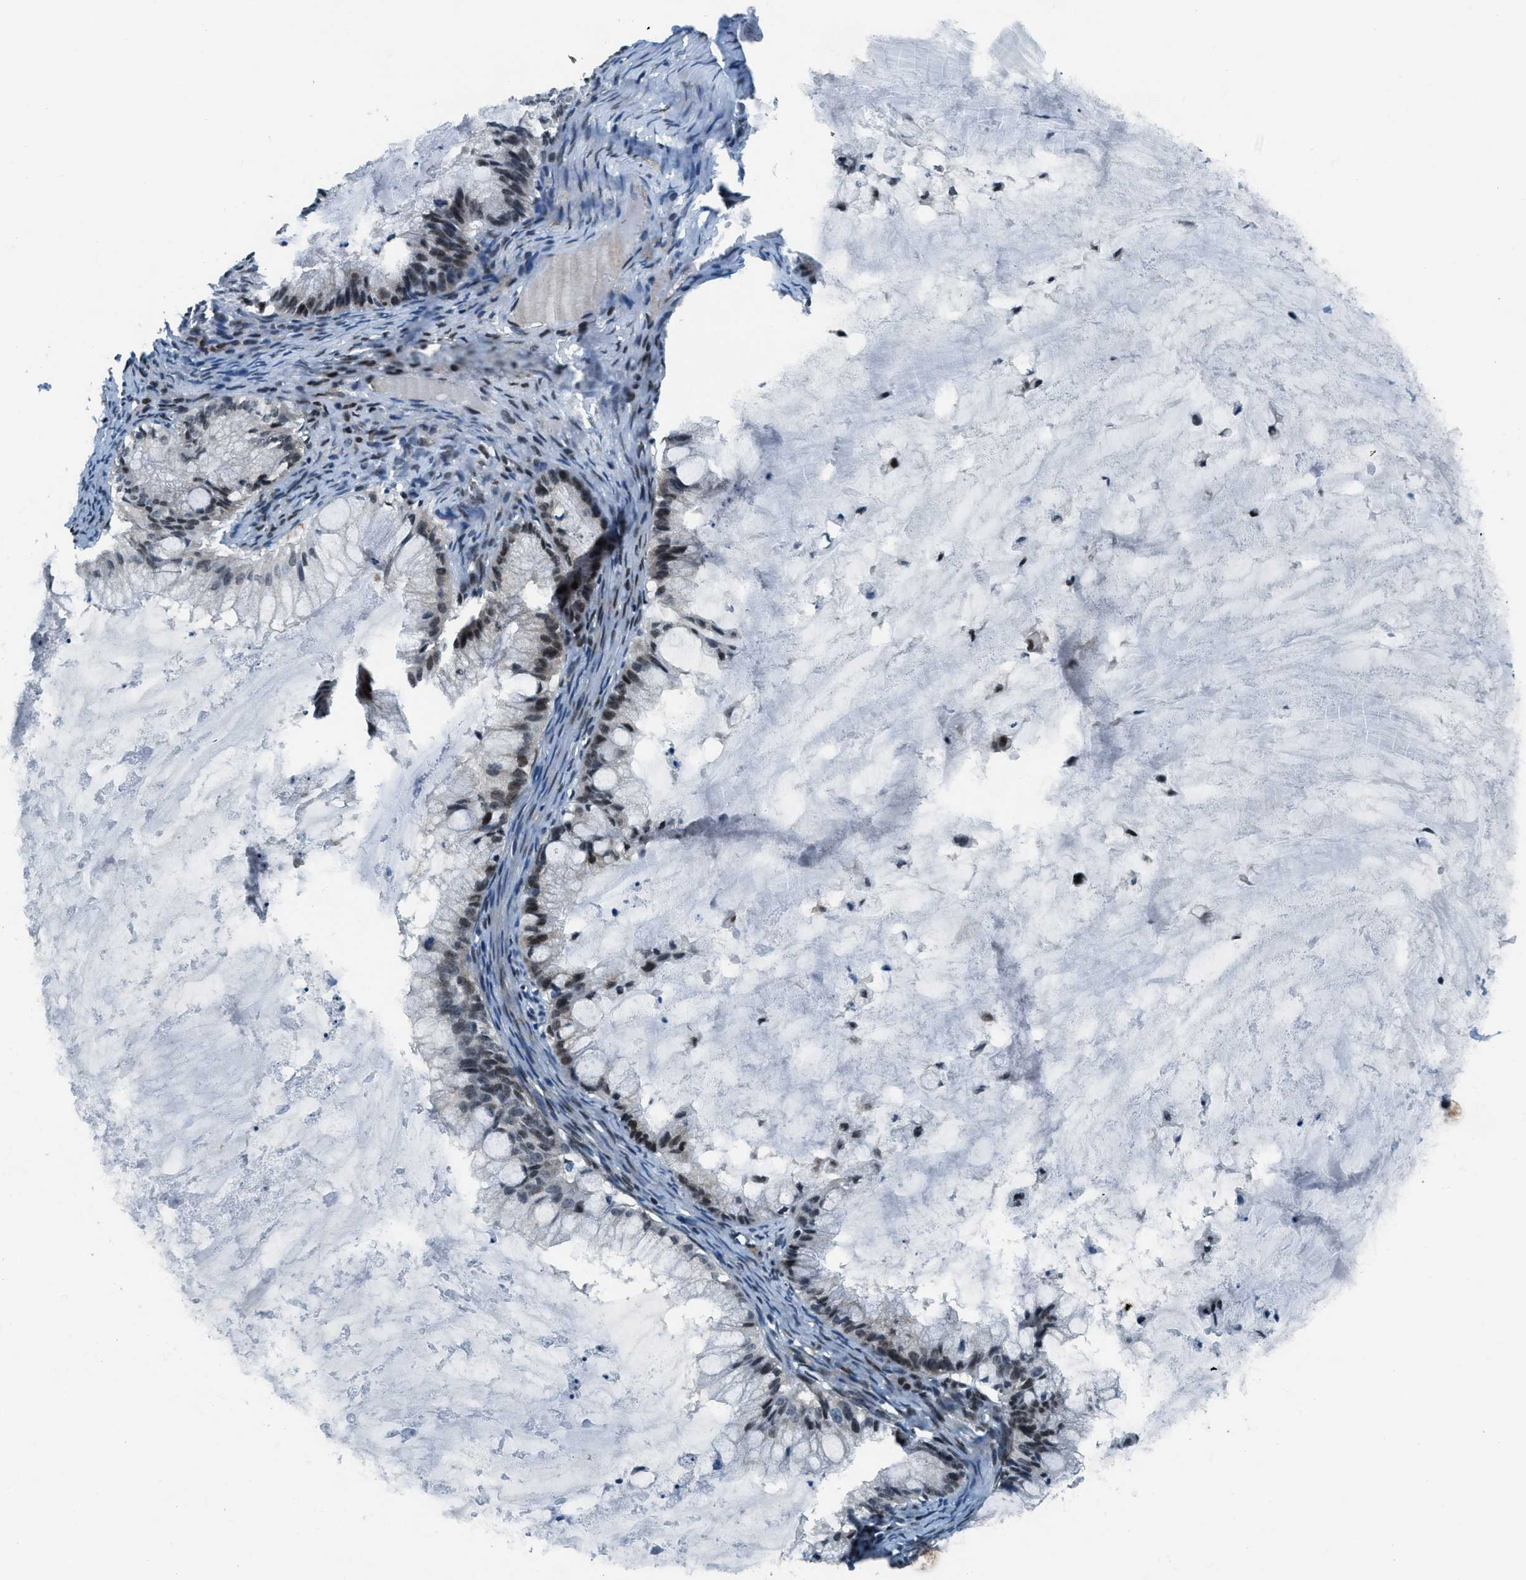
{"staining": {"intensity": "moderate", "quantity": "25%-75%", "location": "nuclear"}, "tissue": "ovarian cancer", "cell_type": "Tumor cells", "image_type": "cancer", "snomed": [{"axis": "morphology", "description": "Cystadenocarcinoma, mucinous, NOS"}, {"axis": "topography", "description": "Ovary"}], "caption": "Immunohistochemistry of human ovarian mucinous cystadenocarcinoma displays medium levels of moderate nuclear staining in approximately 25%-75% of tumor cells.", "gene": "KLF6", "patient": {"sex": "female", "age": 57}}